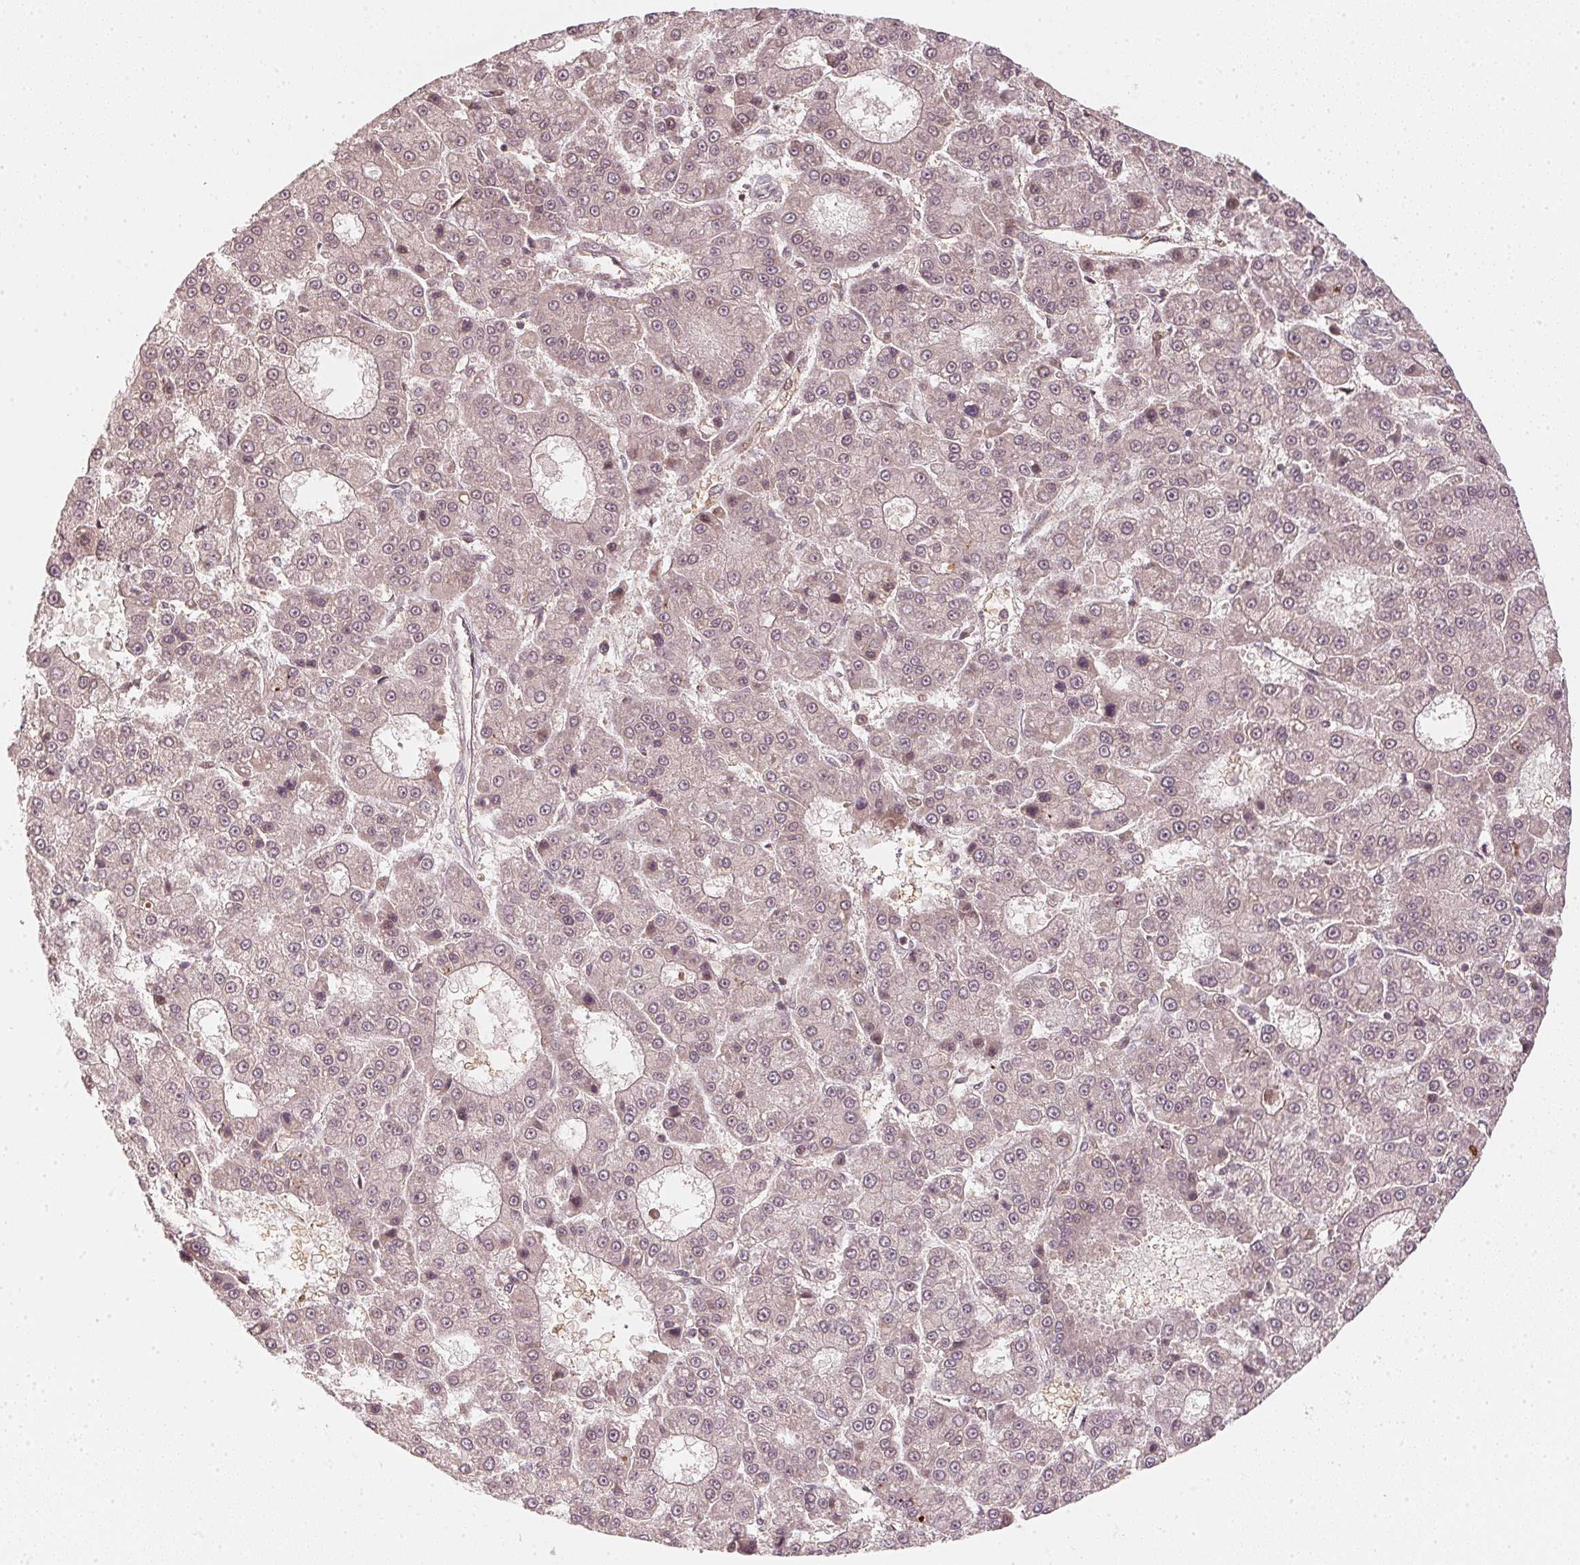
{"staining": {"intensity": "weak", "quantity": "<25%", "location": "nuclear"}, "tissue": "liver cancer", "cell_type": "Tumor cells", "image_type": "cancer", "snomed": [{"axis": "morphology", "description": "Carcinoma, Hepatocellular, NOS"}, {"axis": "topography", "description": "Liver"}], "caption": "Liver cancer (hepatocellular carcinoma) was stained to show a protein in brown. There is no significant staining in tumor cells.", "gene": "UBE2L3", "patient": {"sex": "male", "age": 70}}